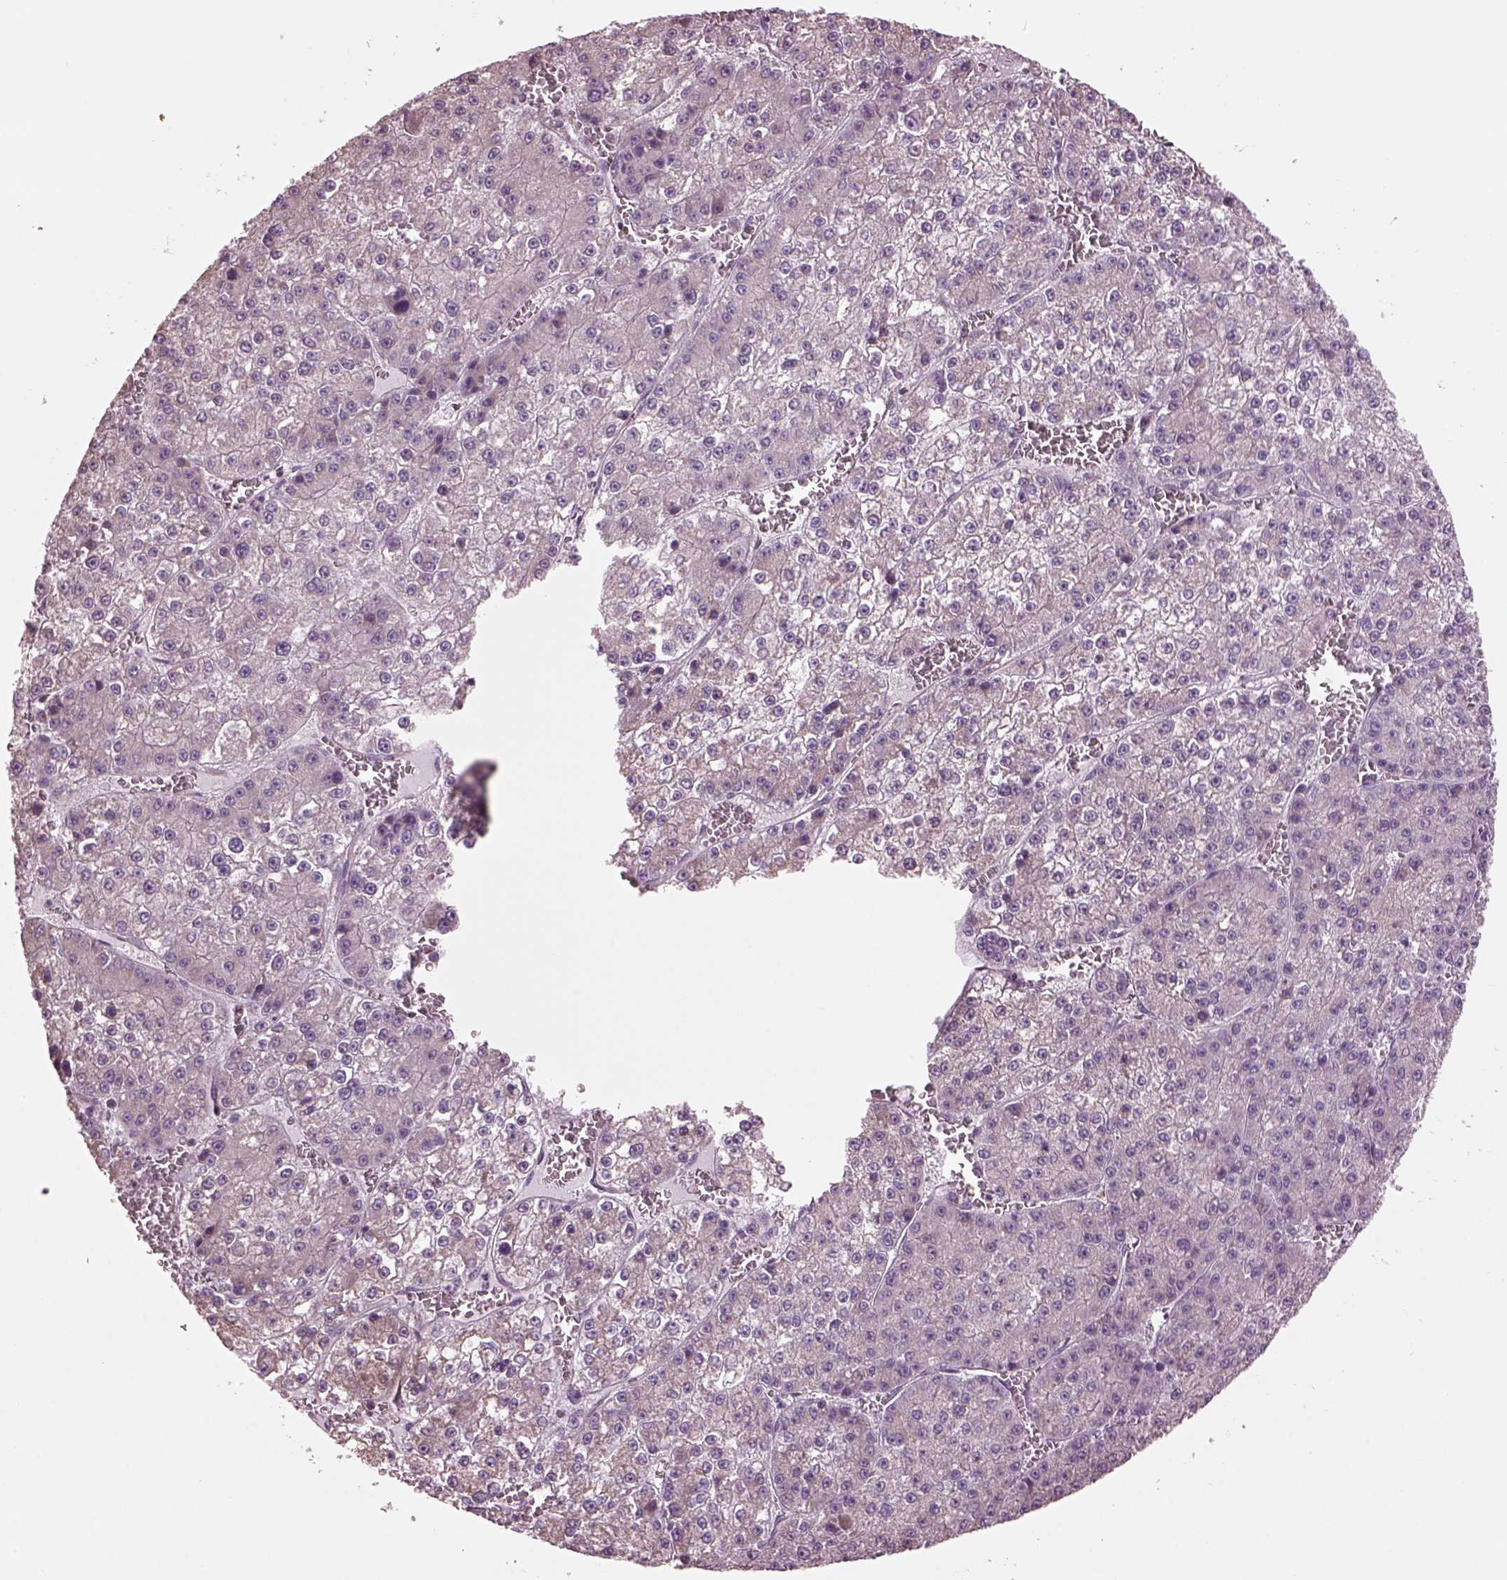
{"staining": {"intensity": "negative", "quantity": "none", "location": "none"}, "tissue": "liver cancer", "cell_type": "Tumor cells", "image_type": "cancer", "snomed": [{"axis": "morphology", "description": "Carcinoma, Hepatocellular, NOS"}, {"axis": "topography", "description": "Liver"}], "caption": "This is an immunohistochemistry photomicrograph of human liver hepatocellular carcinoma. There is no expression in tumor cells.", "gene": "SPATA7", "patient": {"sex": "female", "age": 73}}